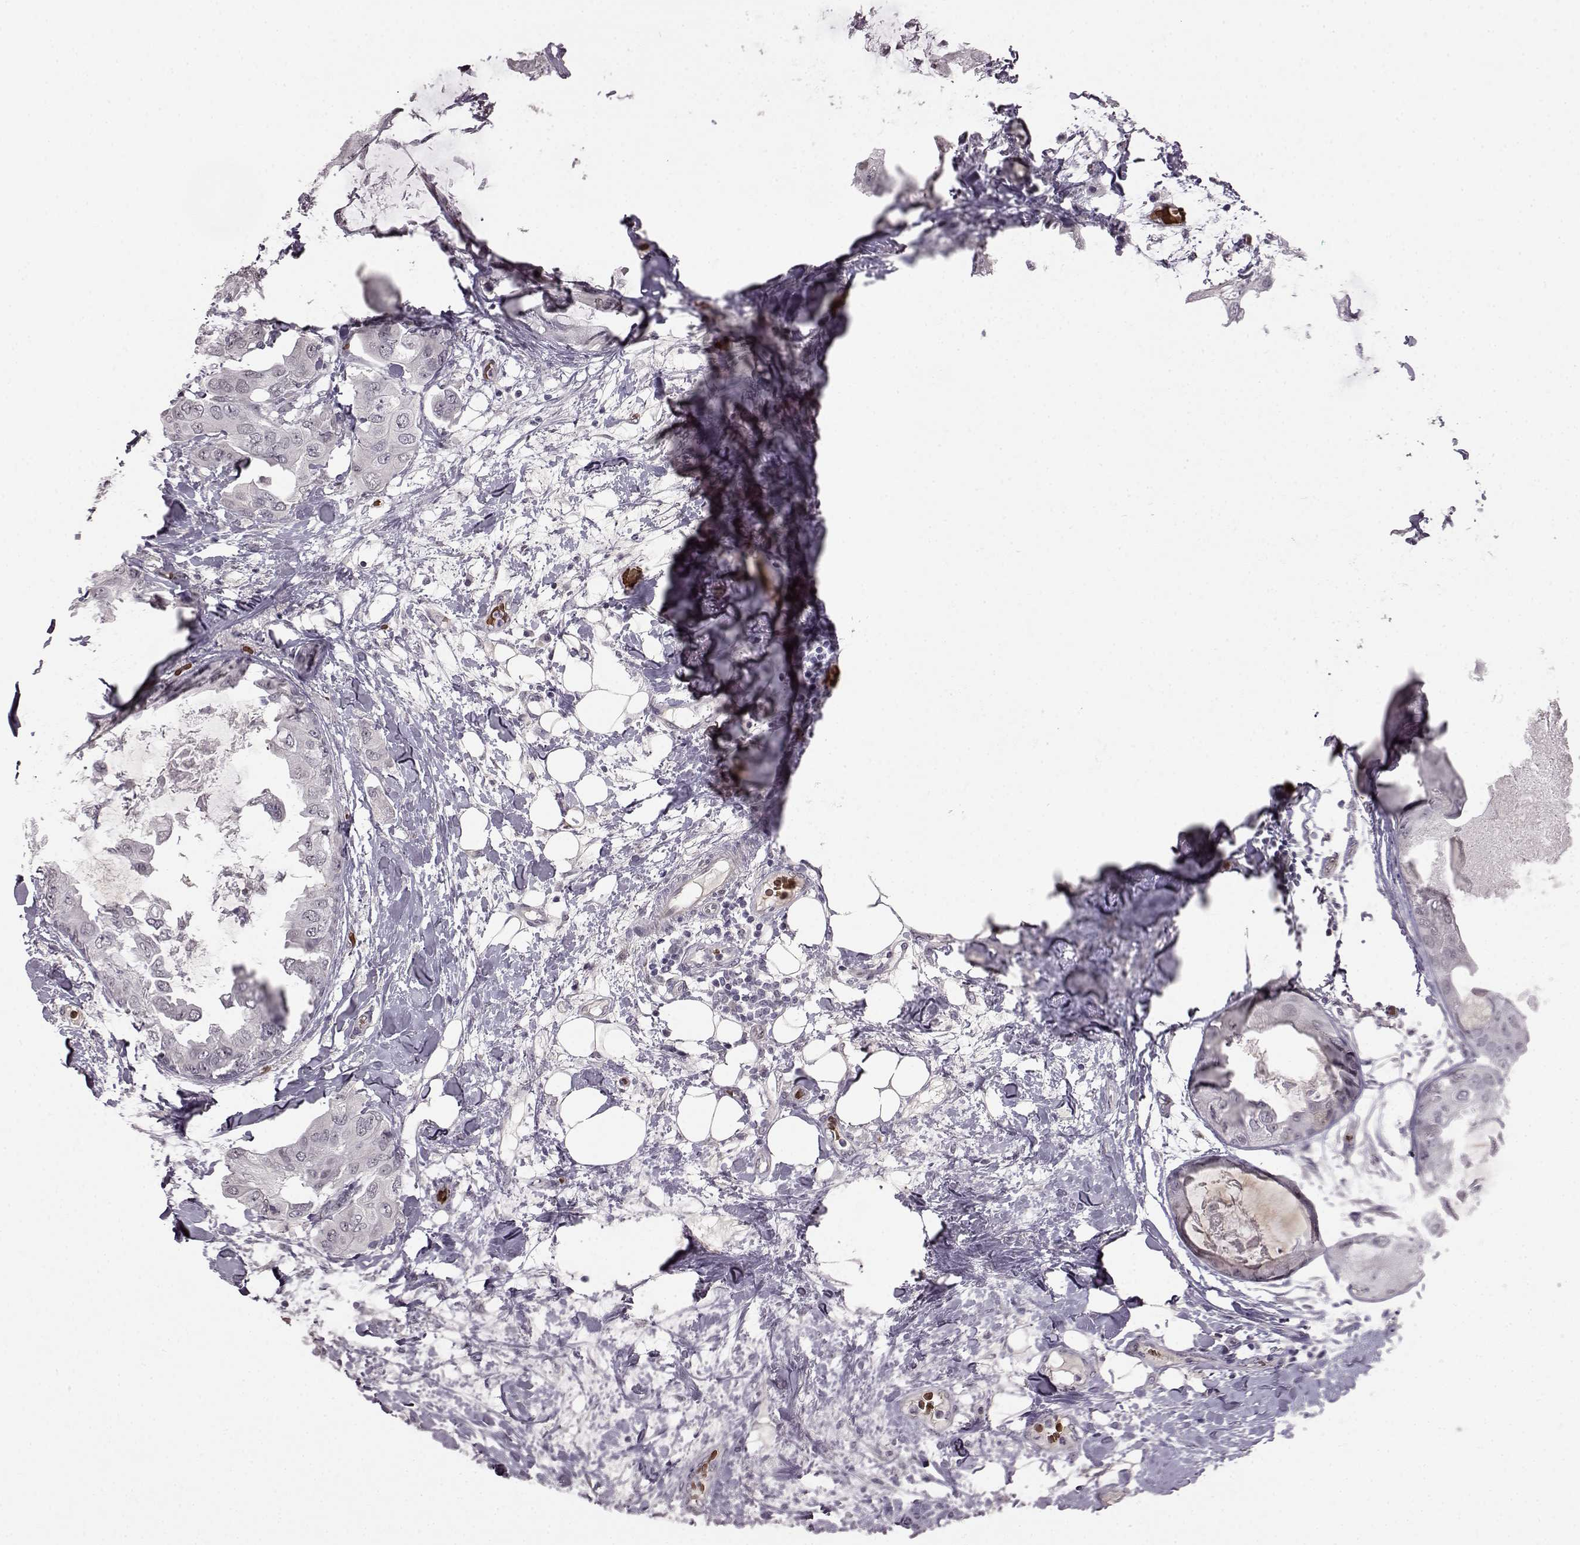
{"staining": {"intensity": "negative", "quantity": "none", "location": "none"}, "tissue": "breast cancer", "cell_type": "Tumor cells", "image_type": "cancer", "snomed": [{"axis": "morphology", "description": "Normal tissue, NOS"}, {"axis": "morphology", "description": "Duct carcinoma"}, {"axis": "topography", "description": "Breast"}], "caption": "A micrograph of breast invasive ductal carcinoma stained for a protein reveals no brown staining in tumor cells.", "gene": "PROP1", "patient": {"sex": "female", "age": 40}}